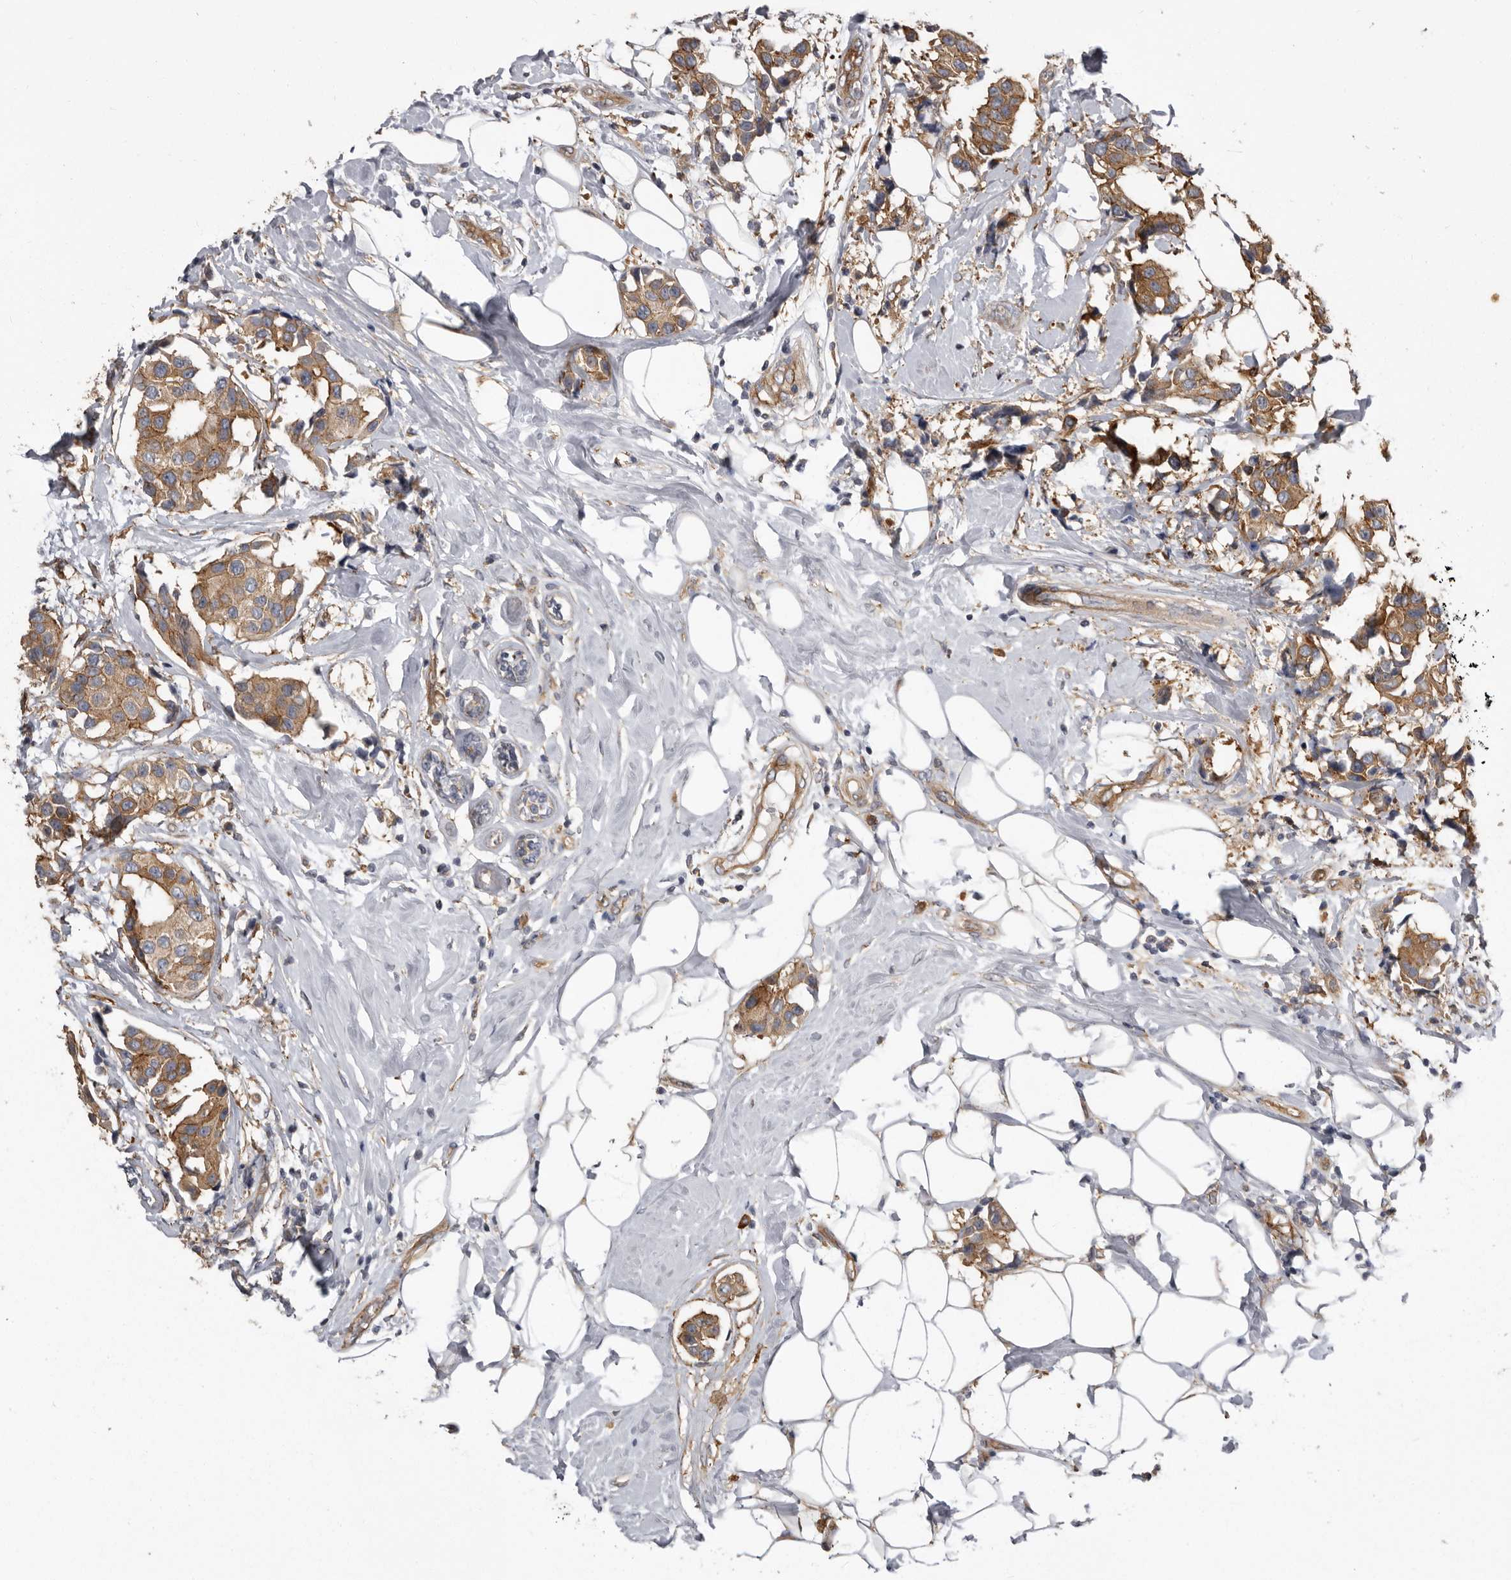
{"staining": {"intensity": "moderate", "quantity": ">75%", "location": "cytoplasmic/membranous"}, "tissue": "breast cancer", "cell_type": "Tumor cells", "image_type": "cancer", "snomed": [{"axis": "morphology", "description": "Normal tissue, NOS"}, {"axis": "morphology", "description": "Duct carcinoma"}, {"axis": "topography", "description": "Breast"}], "caption": "Moderate cytoplasmic/membranous staining for a protein is identified in about >75% of tumor cells of breast invasive ductal carcinoma using immunohistochemistry (IHC).", "gene": "ENAH", "patient": {"sex": "female", "age": 39}}